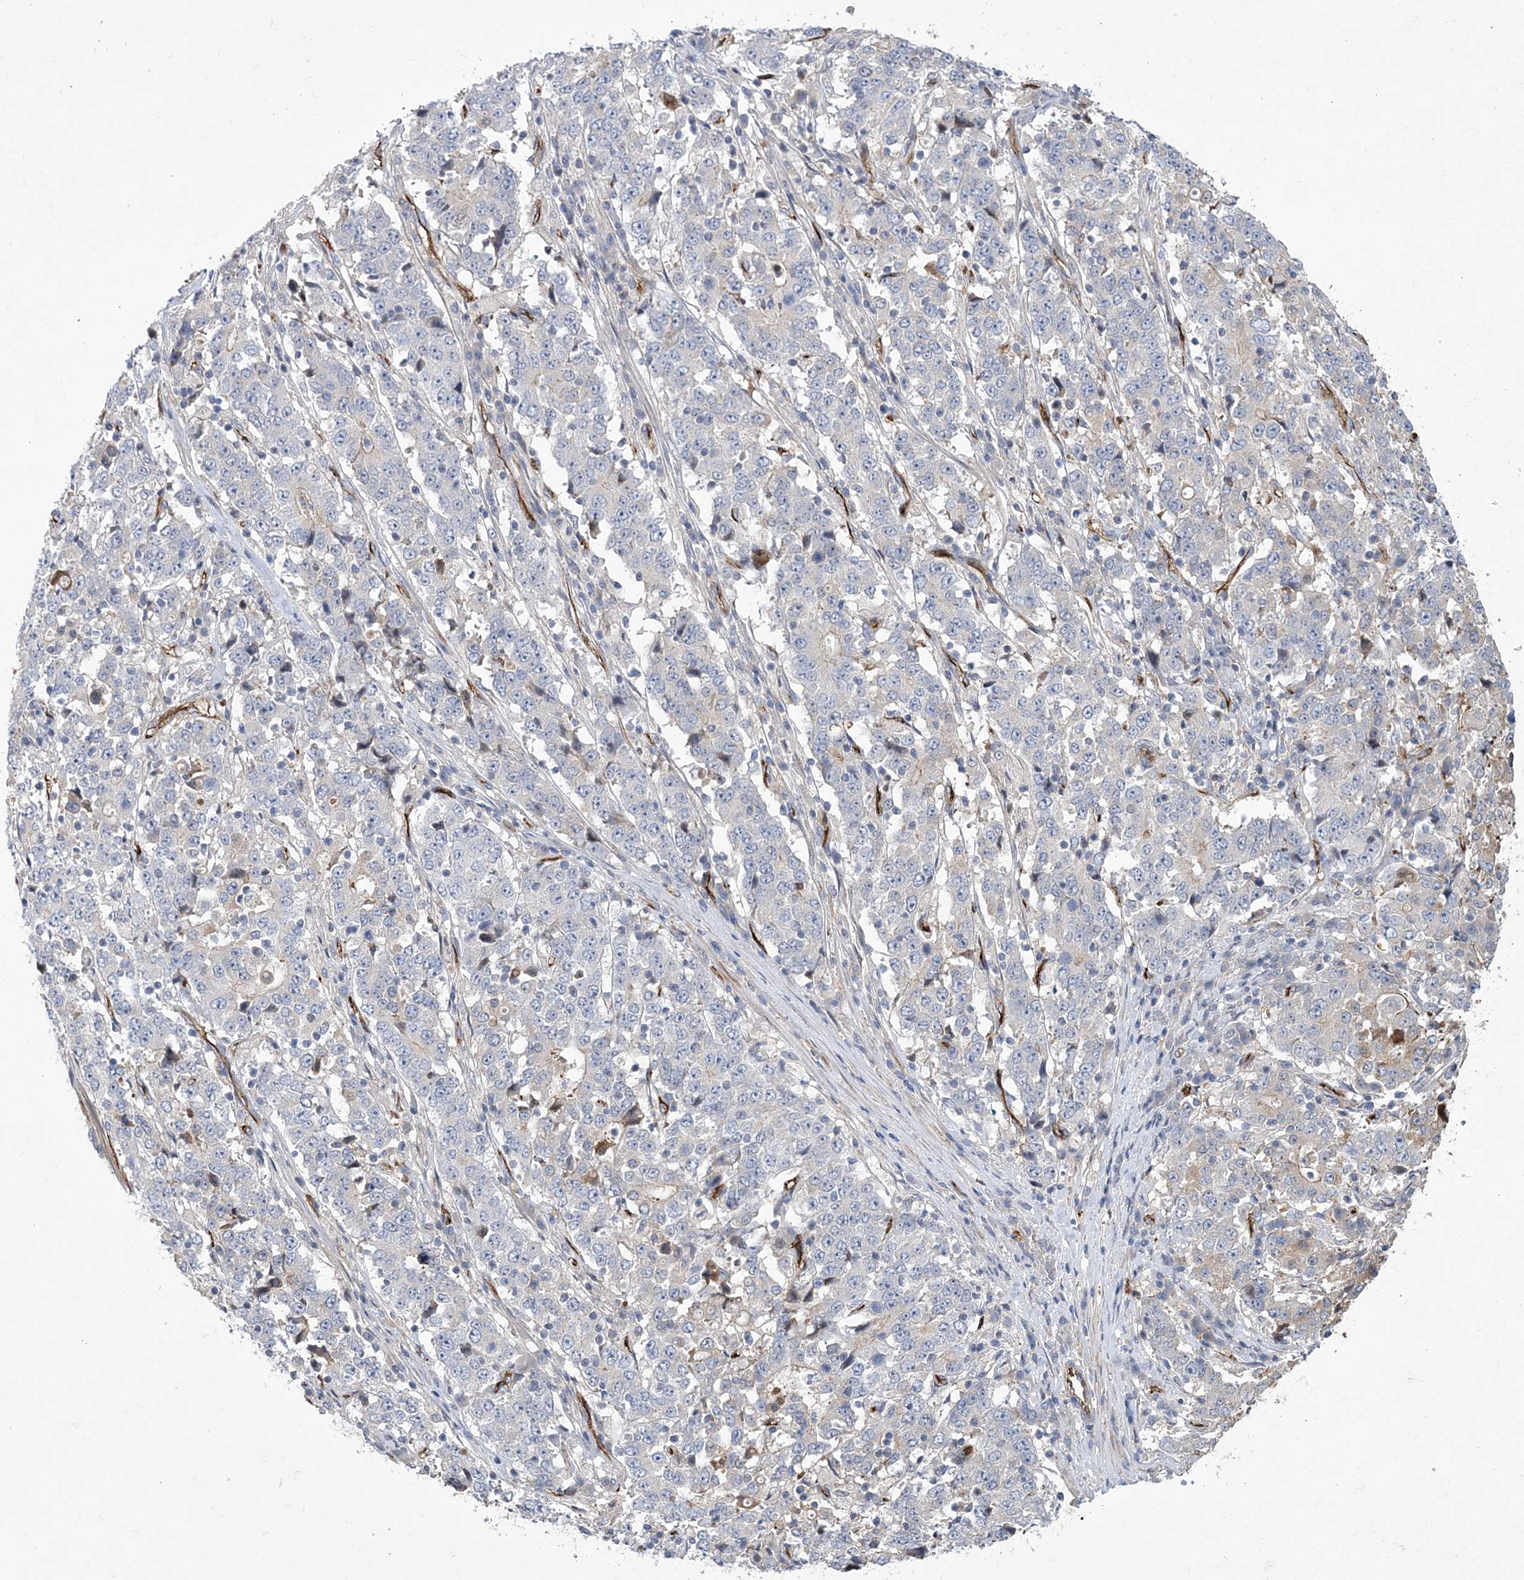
{"staining": {"intensity": "negative", "quantity": "none", "location": "none"}, "tissue": "stomach cancer", "cell_type": "Tumor cells", "image_type": "cancer", "snomed": [{"axis": "morphology", "description": "Adenocarcinoma, NOS"}, {"axis": "topography", "description": "Stomach"}], "caption": "Protein analysis of stomach adenocarcinoma reveals no significant expression in tumor cells.", "gene": "CALN1", "patient": {"sex": "male", "age": 59}}